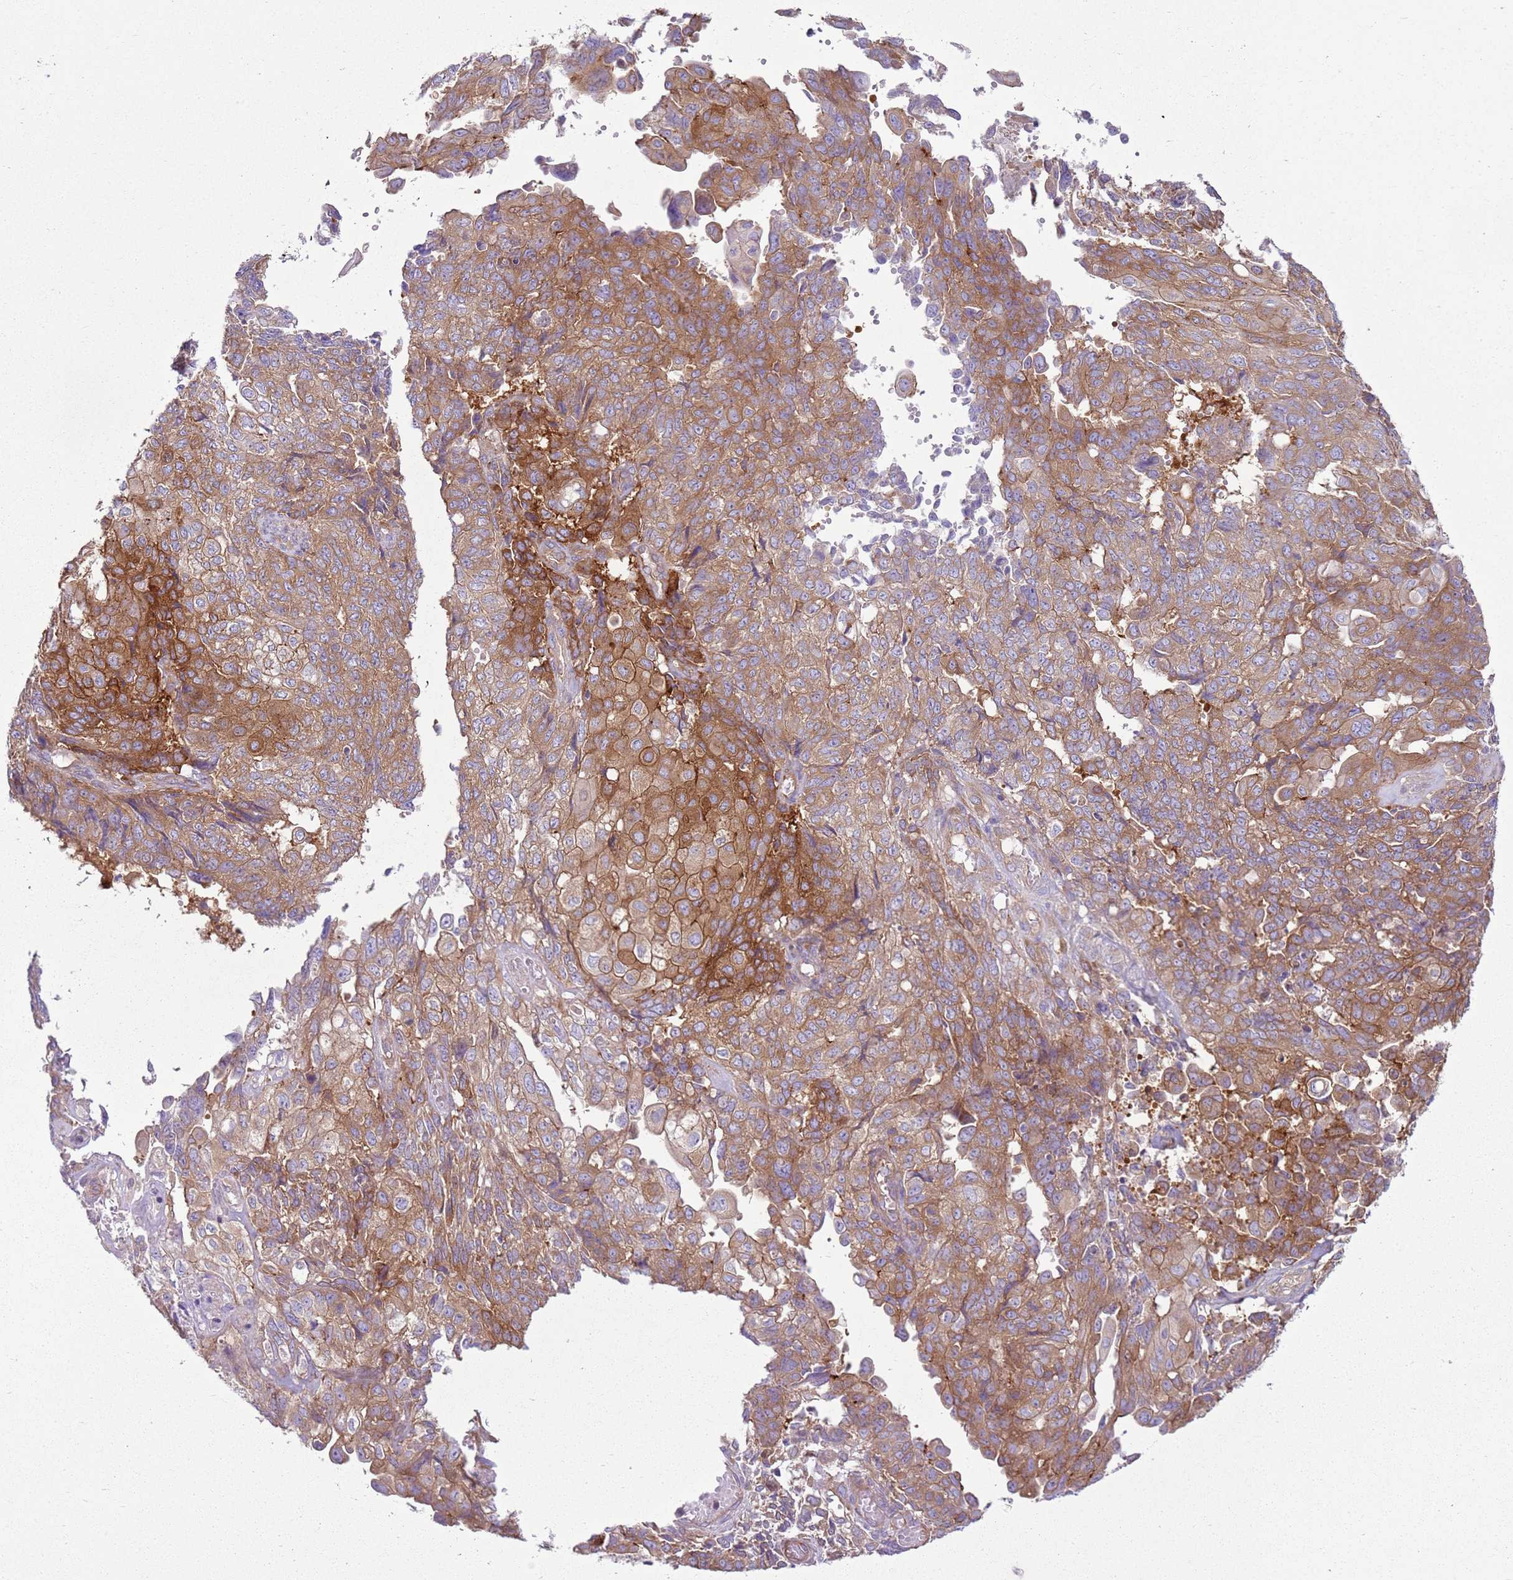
{"staining": {"intensity": "moderate", "quantity": ">75%", "location": "cytoplasmic/membranous"}, "tissue": "endometrial cancer", "cell_type": "Tumor cells", "image_type": "cancer", "snomed": [{"axis": "morphology", "description": "Adenocarcinoma, NOS"}, {"axis": "topography", "description": "Endometrium"}], "caption": "Endometrial cancer (adenocarcinoma) was stained to show a protein in brown. There is medium levels of moderate cytoplasmic/membranous positivity in approximately >75% of tumor cells. The staining was performed using DAB, with brown indicating positive protein expression. Nuclei are stained blue with hematoxylin.", "gene": "SNX21", "patient": {"sex": "female", "age": 32}}